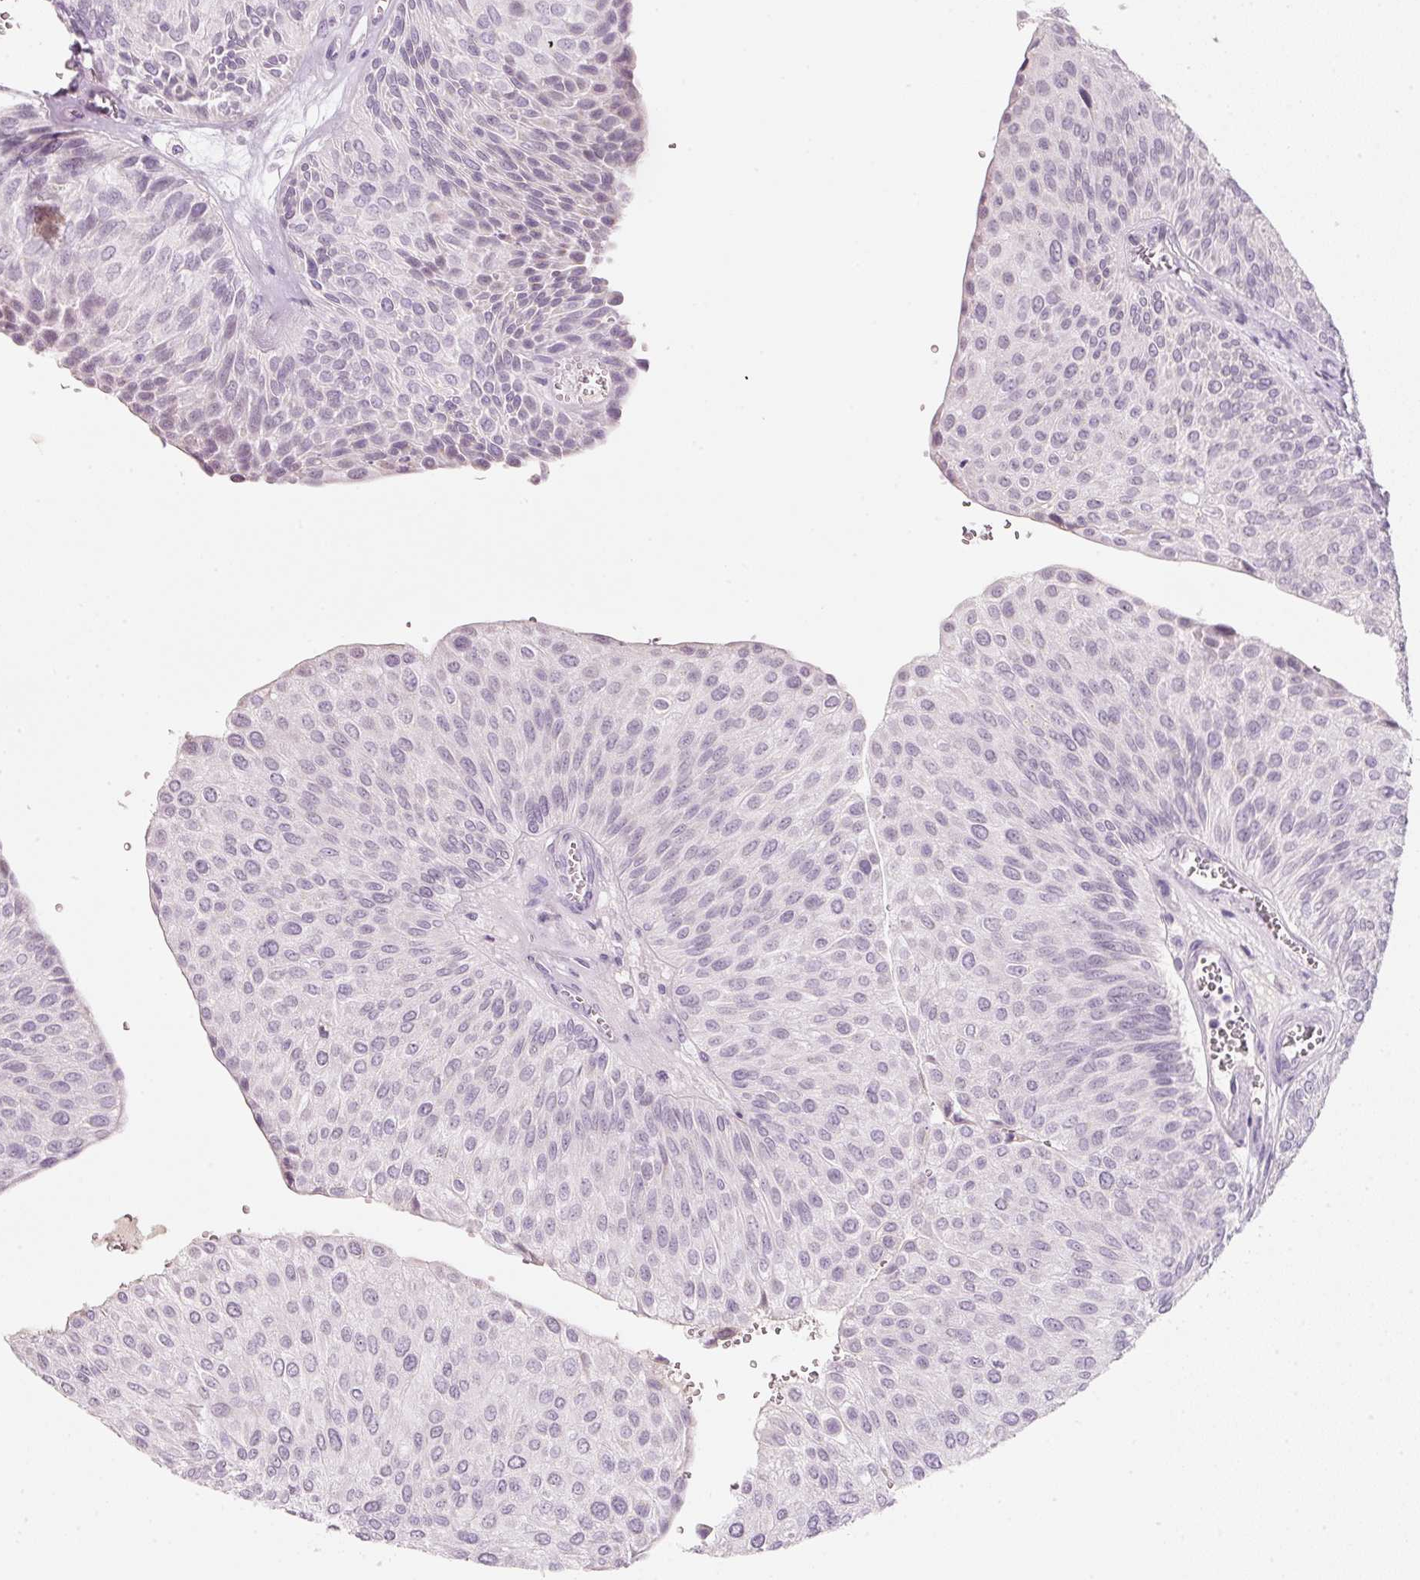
{"staining": {"intensity": "negative", "quantity": "none", "location": "none"}, "tissue": "urothelial cancer", "cell_type": "Tumor cells", "image_type": "cancer", "snomed": [{"axis": "morphology", "description": "Urothelial carcinoma, NOS"}, {"axis": "topography", "description": "Urinary bladder"}], "caption": "Photomicrograph shows no significant protein expression in tumor cells of transitional cell carcinoma. (DAB immunohistochemistry with hematoxylin counter stain).", "gene": "ENSG00000206549", "patient": {"sex": "male", "age": 67}}